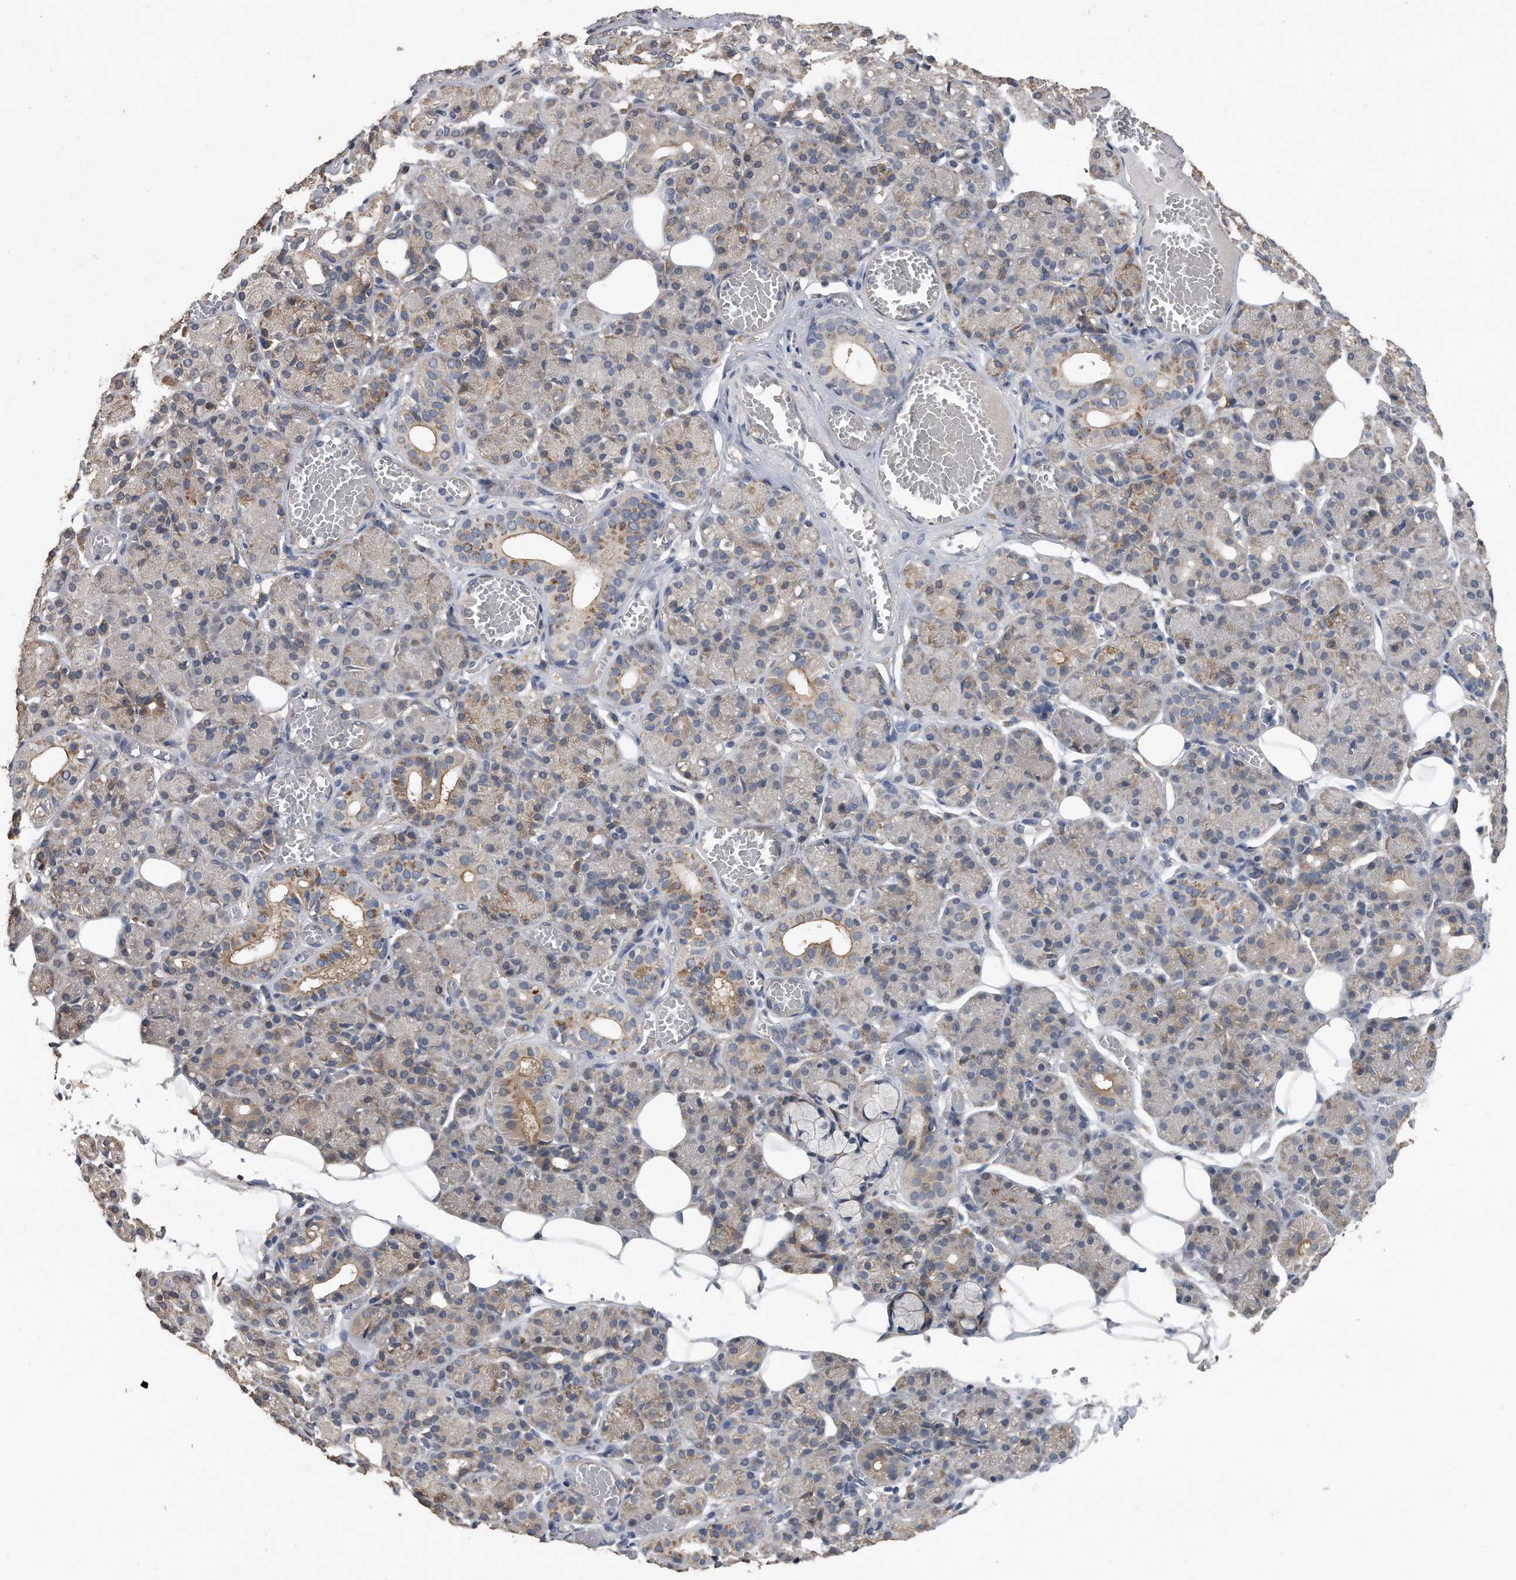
{"staining": {"intensity": "moderate", "quantity": "<25%", "location": "cytoplasmic/membranous"}, "tissue": "salivary gland", "cell_type": "Glandular cells", "image_type": "normal", "snomed": [{"axis": "morphology", "description": "Normal tissue, NOS"}, {"axis": "topography", "description": "Salivary gland"}], "caption": "Immunohistochemical staining of normal salivary gland shows low levels of moderate cytoplasmic/membranous positivity in about <25% of glandular cells. The protein of interest is stained brown, and the nuclei are stained in blue (DAB (3,3'-diaminobenzidine) IHC with brightfield microscopy, high magnification).", "gene": "PCLO", "patient": {"sex": "male", "age": 63}}